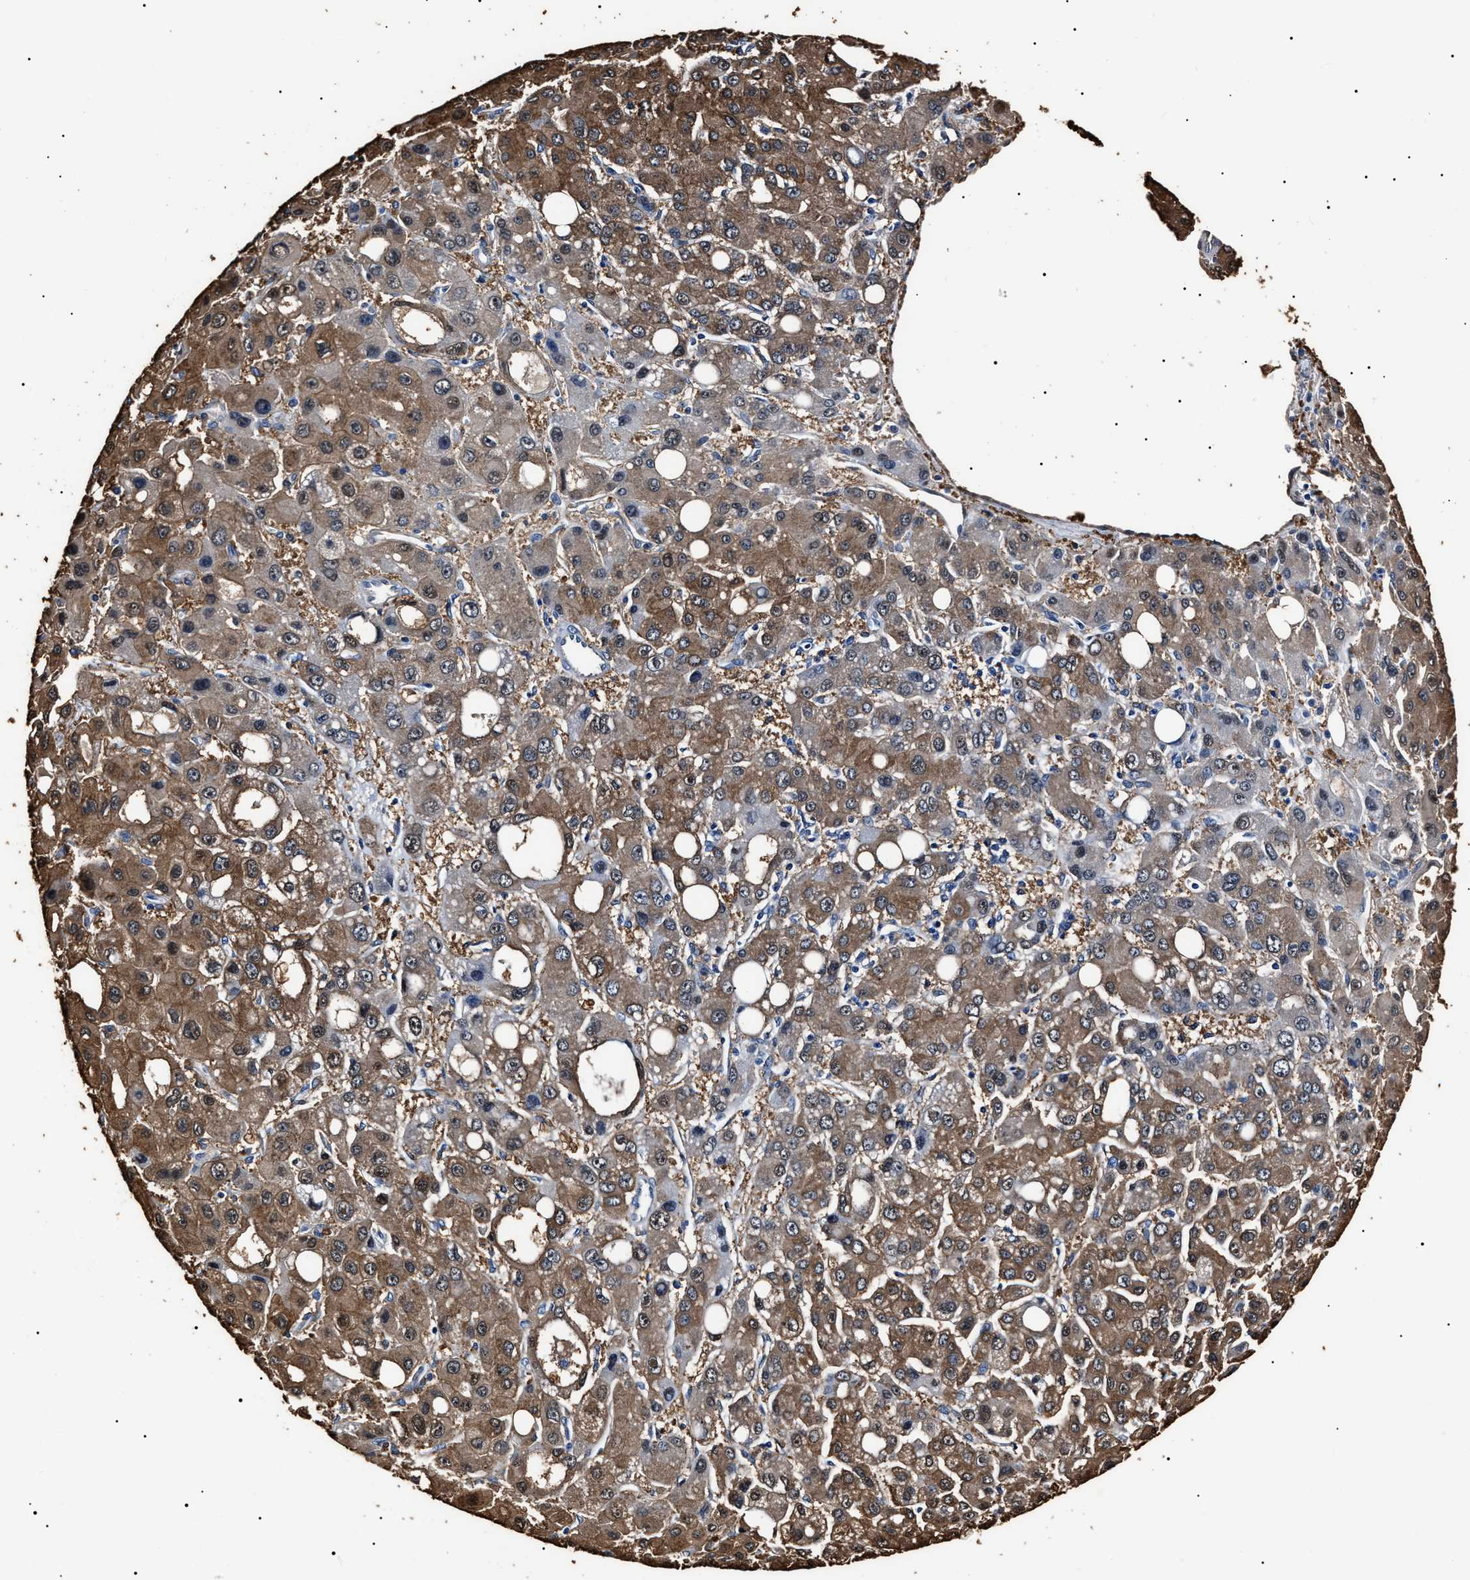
{"staining": {"intensity": "moderate", "quantity": ">75%", "location": "cytoplasmic/membranous"}, "tissue": "liver cancer", "cell_type": "Tumor cells", "image_type": "cancer", "snomed": [{"axis": "morphology", "description": "Carcinoma, Hepatocellular, NOS"}, {"axis": "topography", "description": "Liver"}], "caption": "Liver hepatocellular carcinoma tissue reveals moderate cytoplasmic/membranous staining in about >75% of tumor cells, visualized by immunohistochemistry.", "gene": "ALDH1A1", "patient": {"sex": "male", "age": 55}}